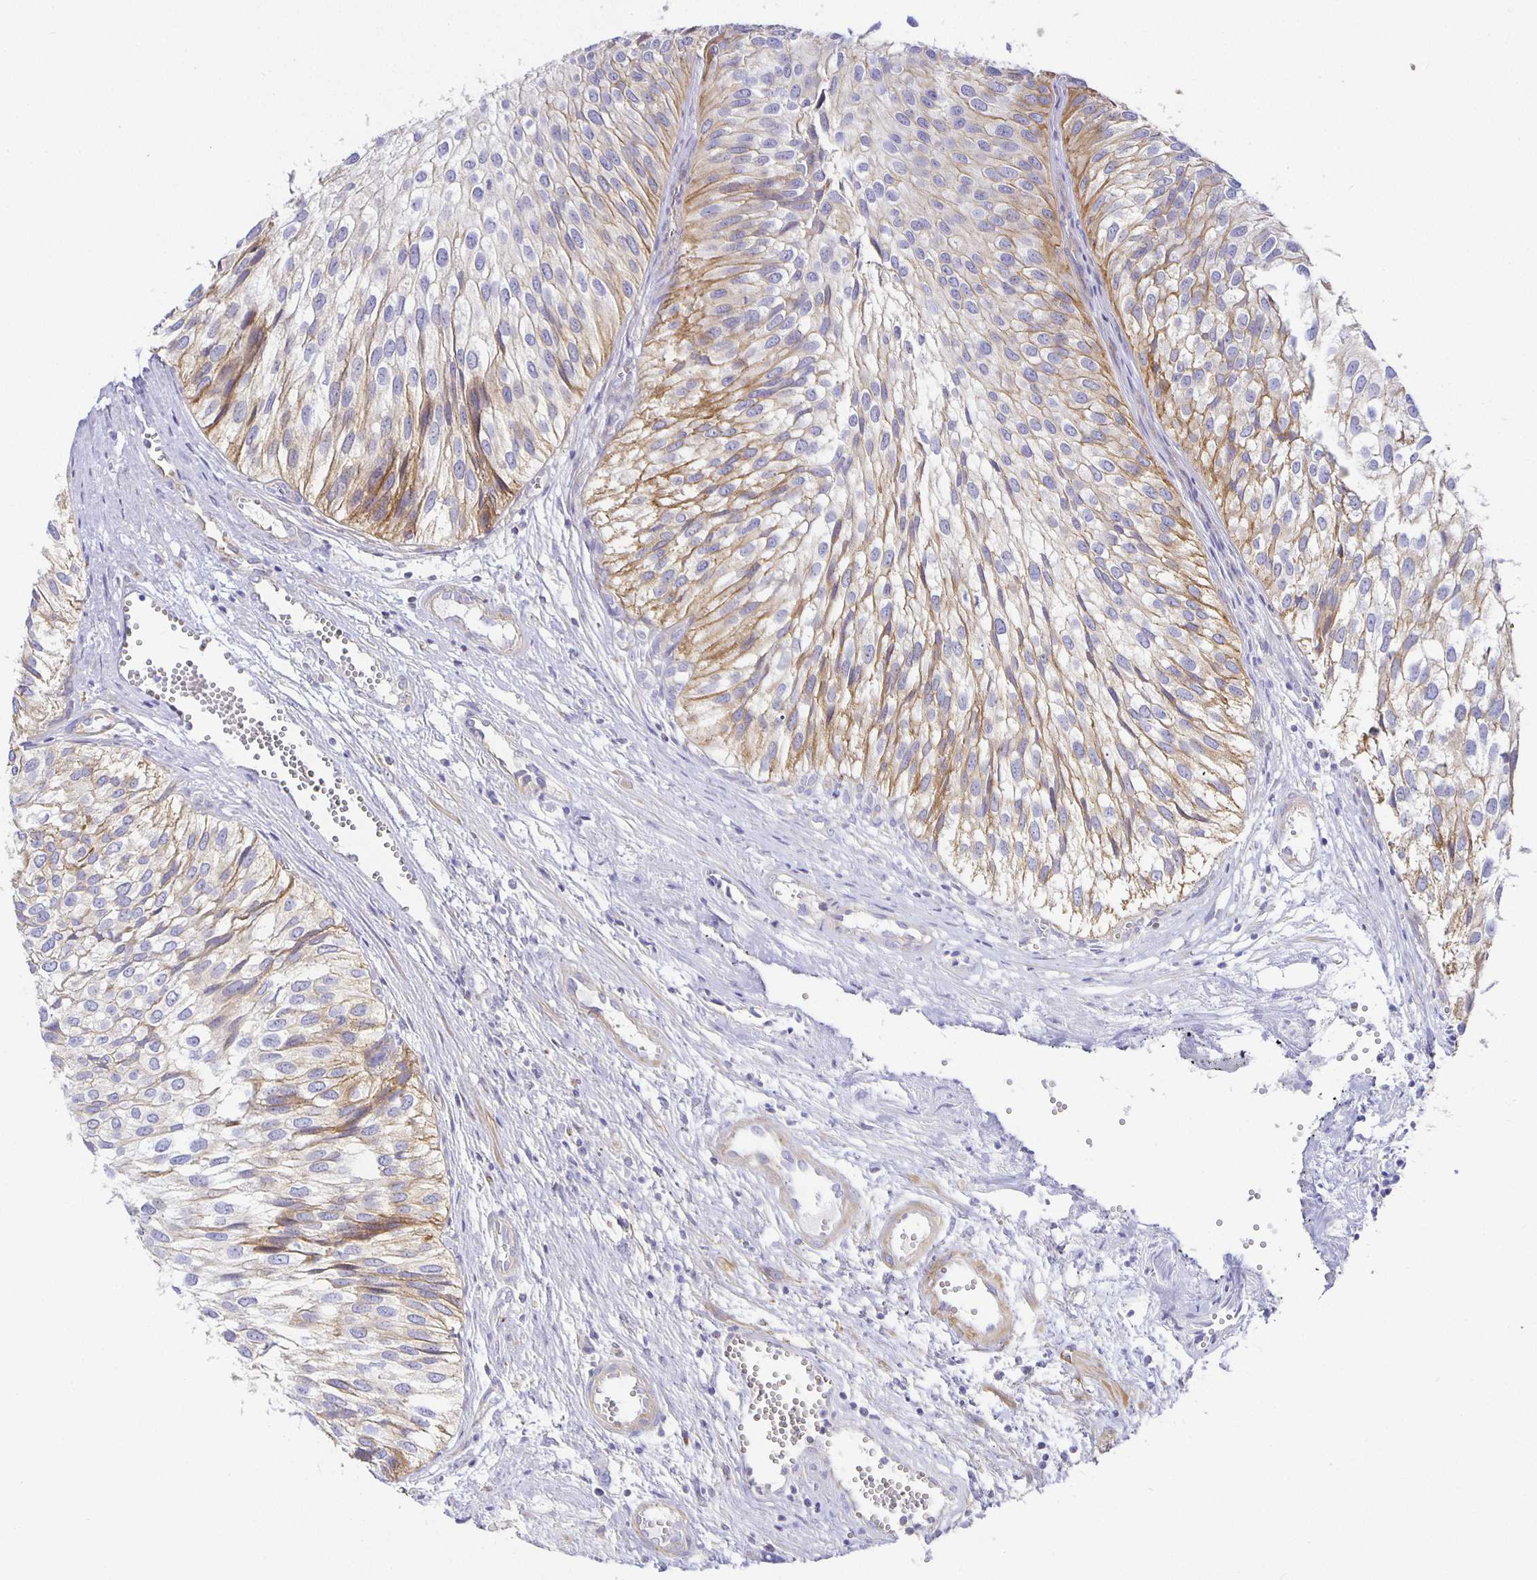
{"staining": {"intensity": "weak", "quantity": "25%-75%", "location": "cytoplasmic/membranous"}, "tissue": "urothelial cancer", "cell_type": "Tumor cells", "image_type": "cancer", "snomed": [{"axis": "morphology", "description": "Urothelial carcinoma, Low grade"}, {"axis": "topography", "description": "Urinary bladder"}], "caption": "Brown immunohistochemical staining in human urothelial carcinoma (low-grade) demonstrates weak cytoplasmic/membranous positivity in about 25%-75% of tumor cells.", "gene": "FLRT3", "patient": {"sex": "male", "age": 91}}